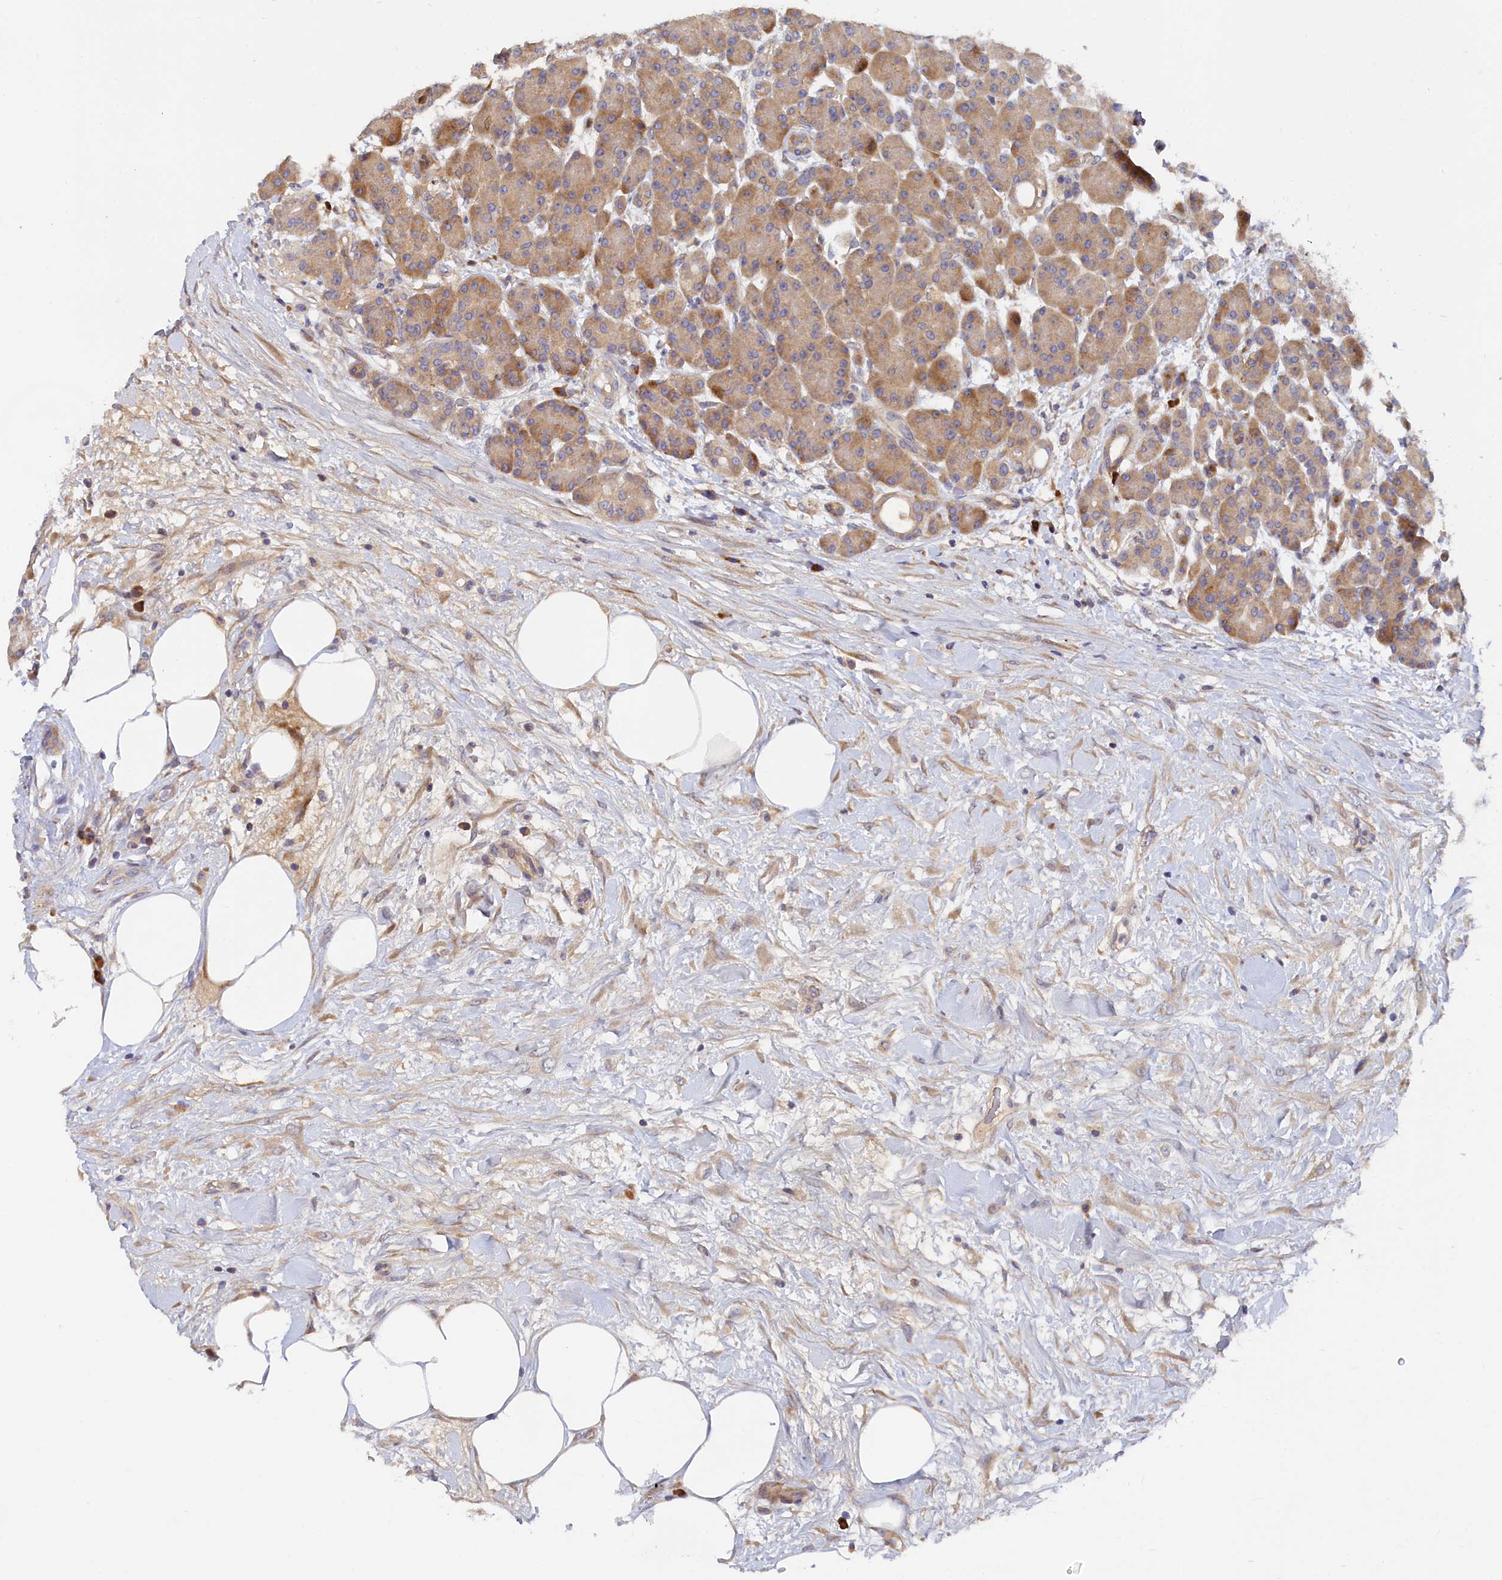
{"staining": {"intensity": "moderate", "quantity": ">75%", "location": "cytoplasmic/membranous"}, "tissue": "pancreas", "cell_type": "Exocrine glandular cells", "image_type": "normal", "snomed": [{"axis": "morphology", "description": "Normal tissue, NOS"}, {"axis": "topography", "description": "Pancreas"}], "caption": "The image exhibits immunohistochemical staining of unremarkable pancreas. There is moderate cytoplasmic/membranous positivity is identified in about >75% of exocrine glandular cells.", "gene": "SPATA5L1", "patient": {"sex": "male", "age": 63}}